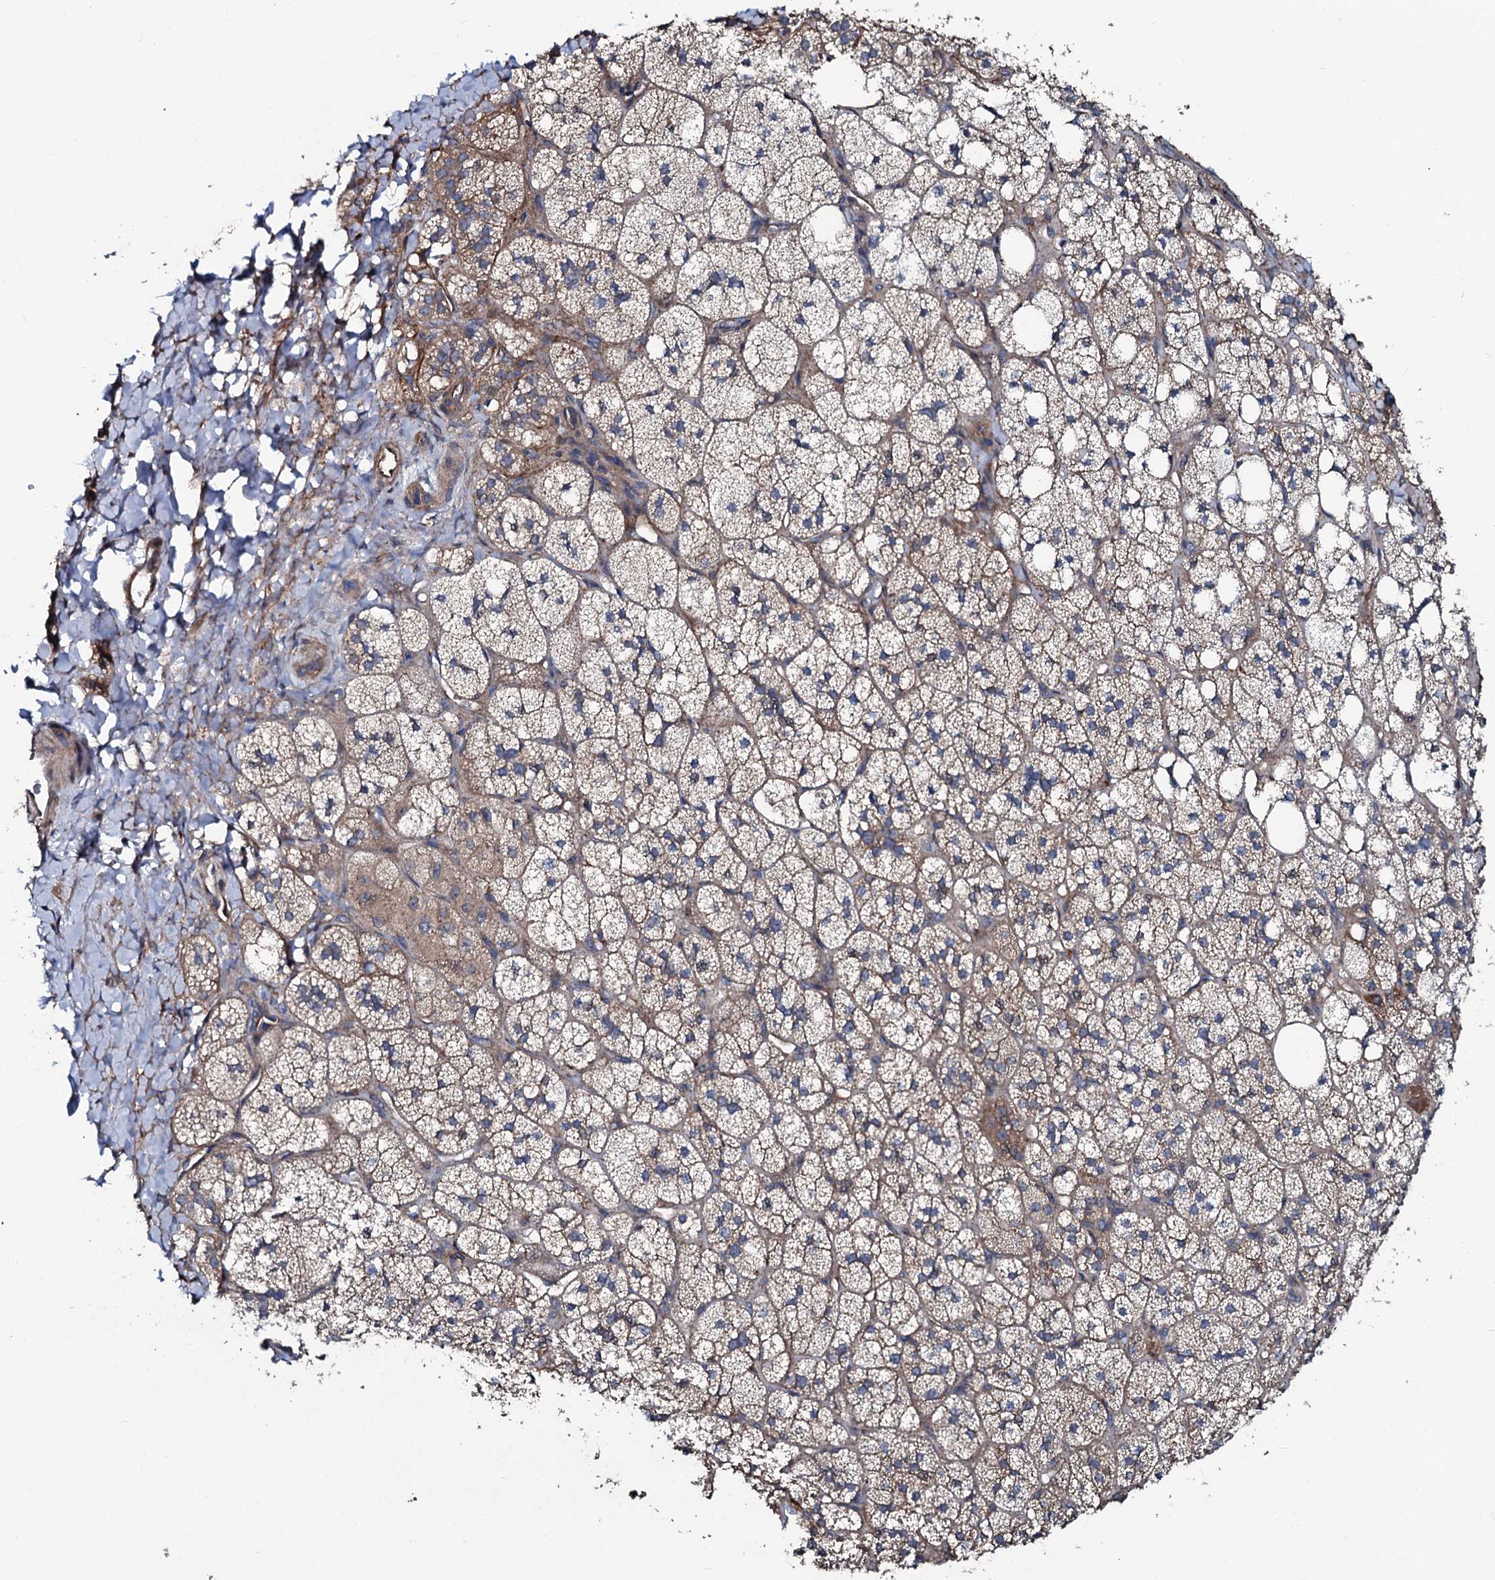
{"staining": {"intensity": "moderate", "quantity": "<25%", "location": "cytoplasmic/membranous"}, "tissue": "adrenal gland", "cell_type": "Glandular cells", "image_type": "normal", "snomed": [{"axis": "morphology", "description": "Normal tissue, NOS"}, {"axis": "topography", "description": "Adrenal gland"}], "caption": "Brown immunohistochemical staining in benign human adrenal gland displays moderate cytoplasmic/membranous staining in about <25% of glandular cells. The protein is shown in brown color, while the nuclei are stained blue.", "gene": "USPL1", "patient": {"sex": "male", "age": 61}}